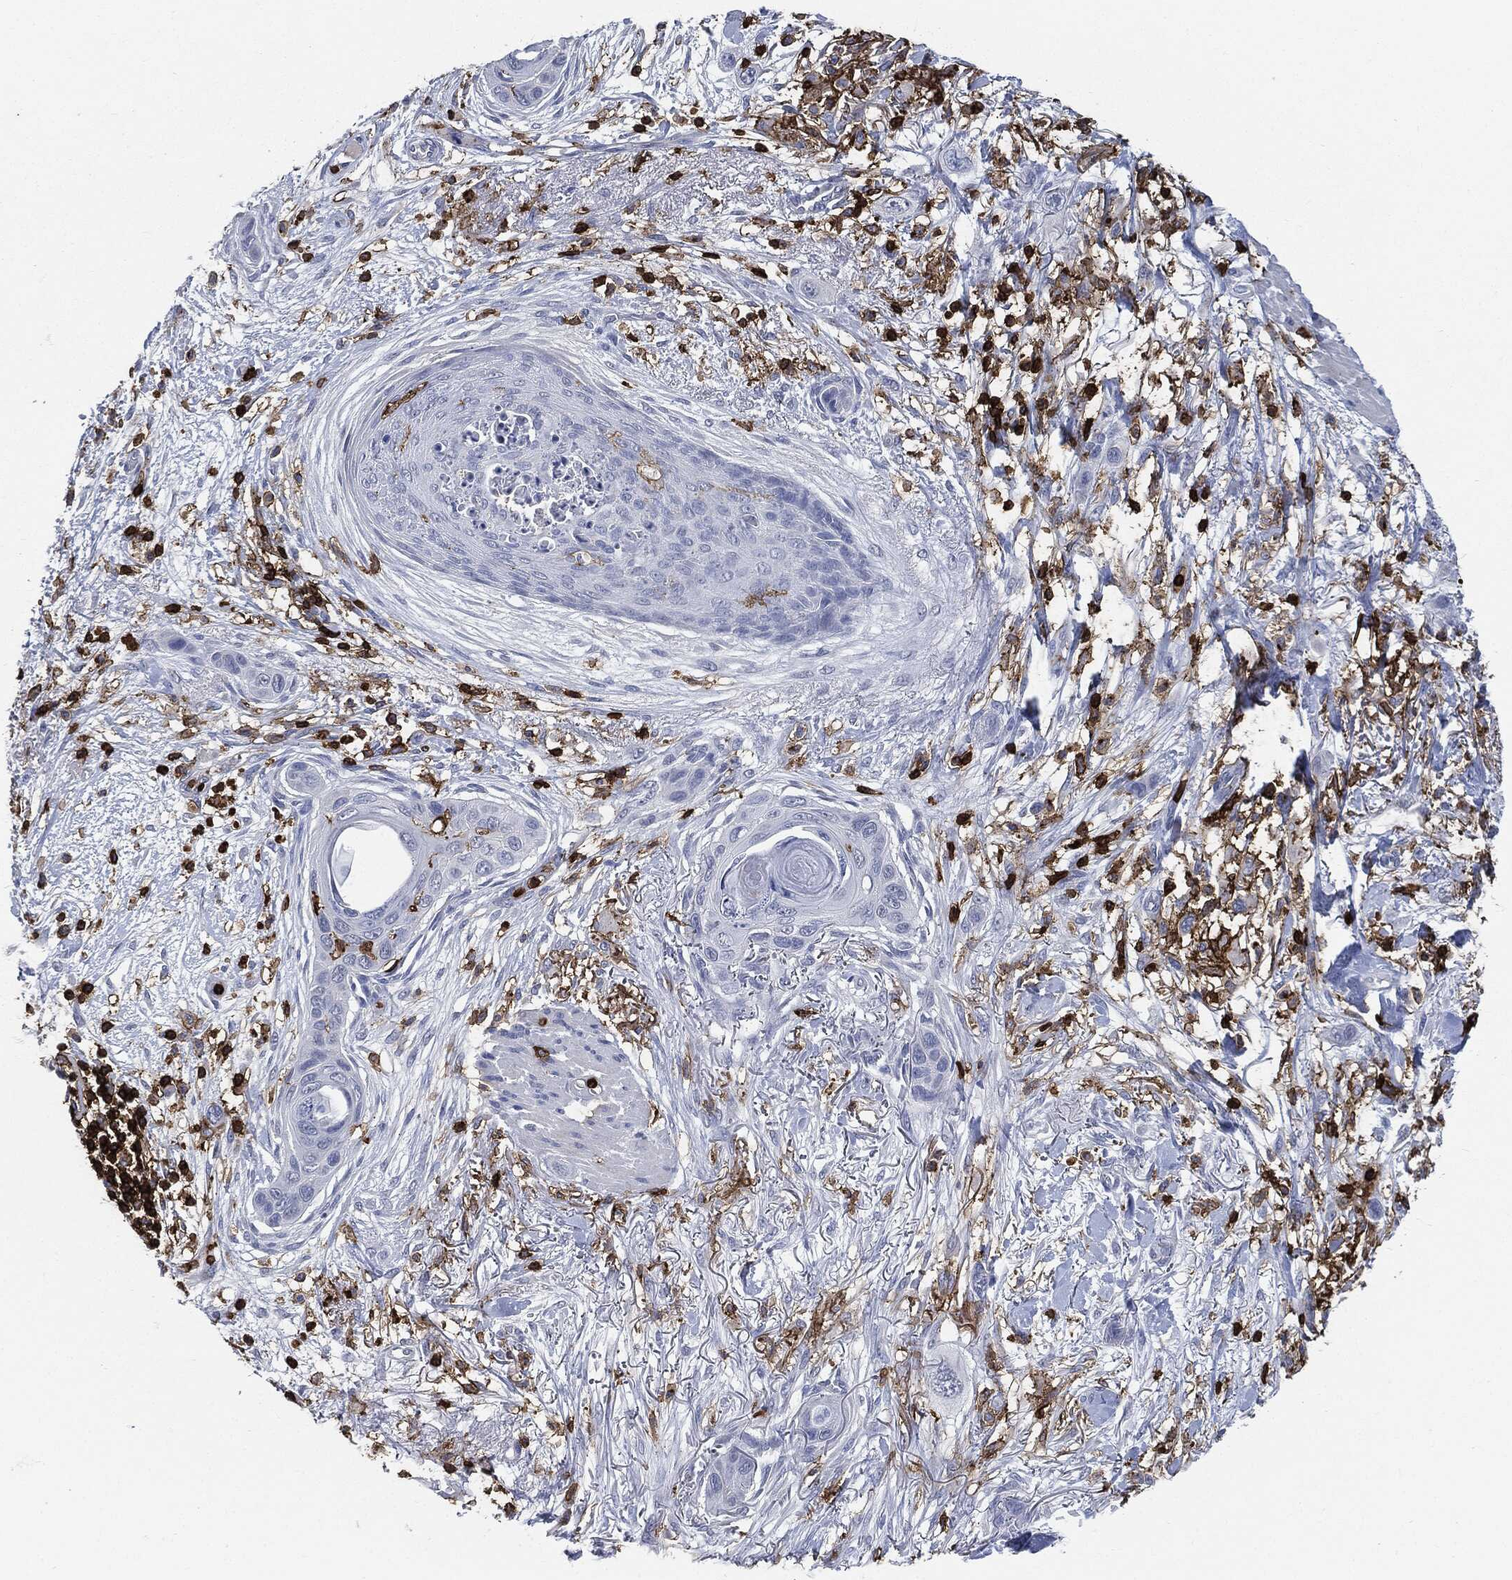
{"staining": {"intensity": "negative", "quantity": "none", "location": "none"}, "tissue": "skin cancer", "cell_type": "Tumor cells", "image_type": "cancer", "snomed": [{"axis": "morphology", "description": "Squamous cell carcinoma, NOS"}, {"axis": "topography", "description": "Skin"}], "caption": "A photomicrograph of skin cancer stained for a protein shows no brown staining in tumor cells. The staining is performed using DAB (3,3'-diaminobenzidine) brown chromogen with nuclei counter-stained in using hematoxylin.", "gene": "PTPRC", "patient": {"sex": "male", "age": 79}}